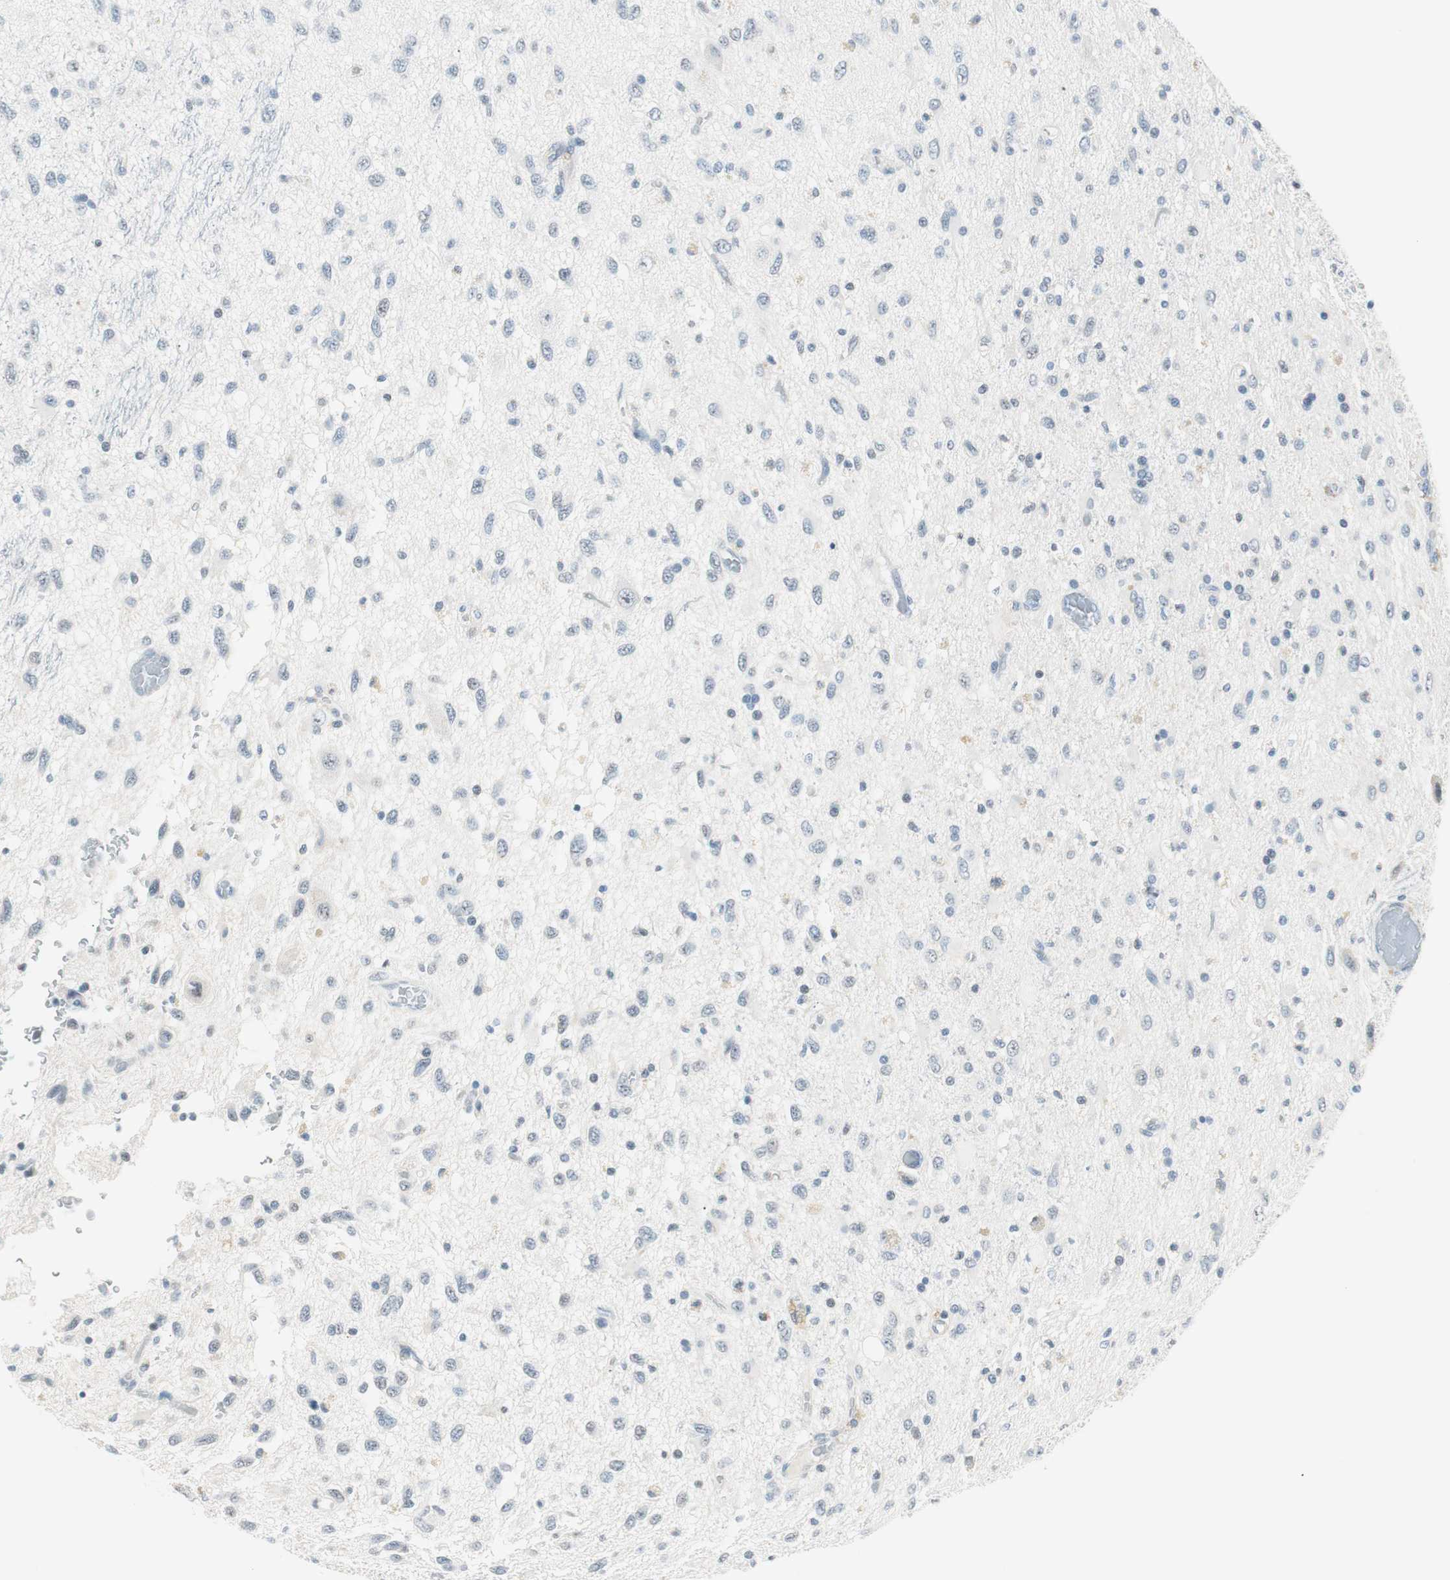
{"staining": {"intensity": "negative", "quantity": "none", "location": "none"}, "tissue": "glioma", "cell_type": "Tumor cells", "image_type": "cancer", "snomed": [{"axis": "morphology", "description": "Glioma, malignant, Low grade"}, {"axis": "topography", "description": "Brain"}], "caption": "DAB (3,3'-diaminobenzidine) immunohistochemical staining of human malignant glioma (low-grade) reveals no significant positivity in tumor cells.", "gene": "HOXB13", "patient": {"sex": "male", "age": 77}}